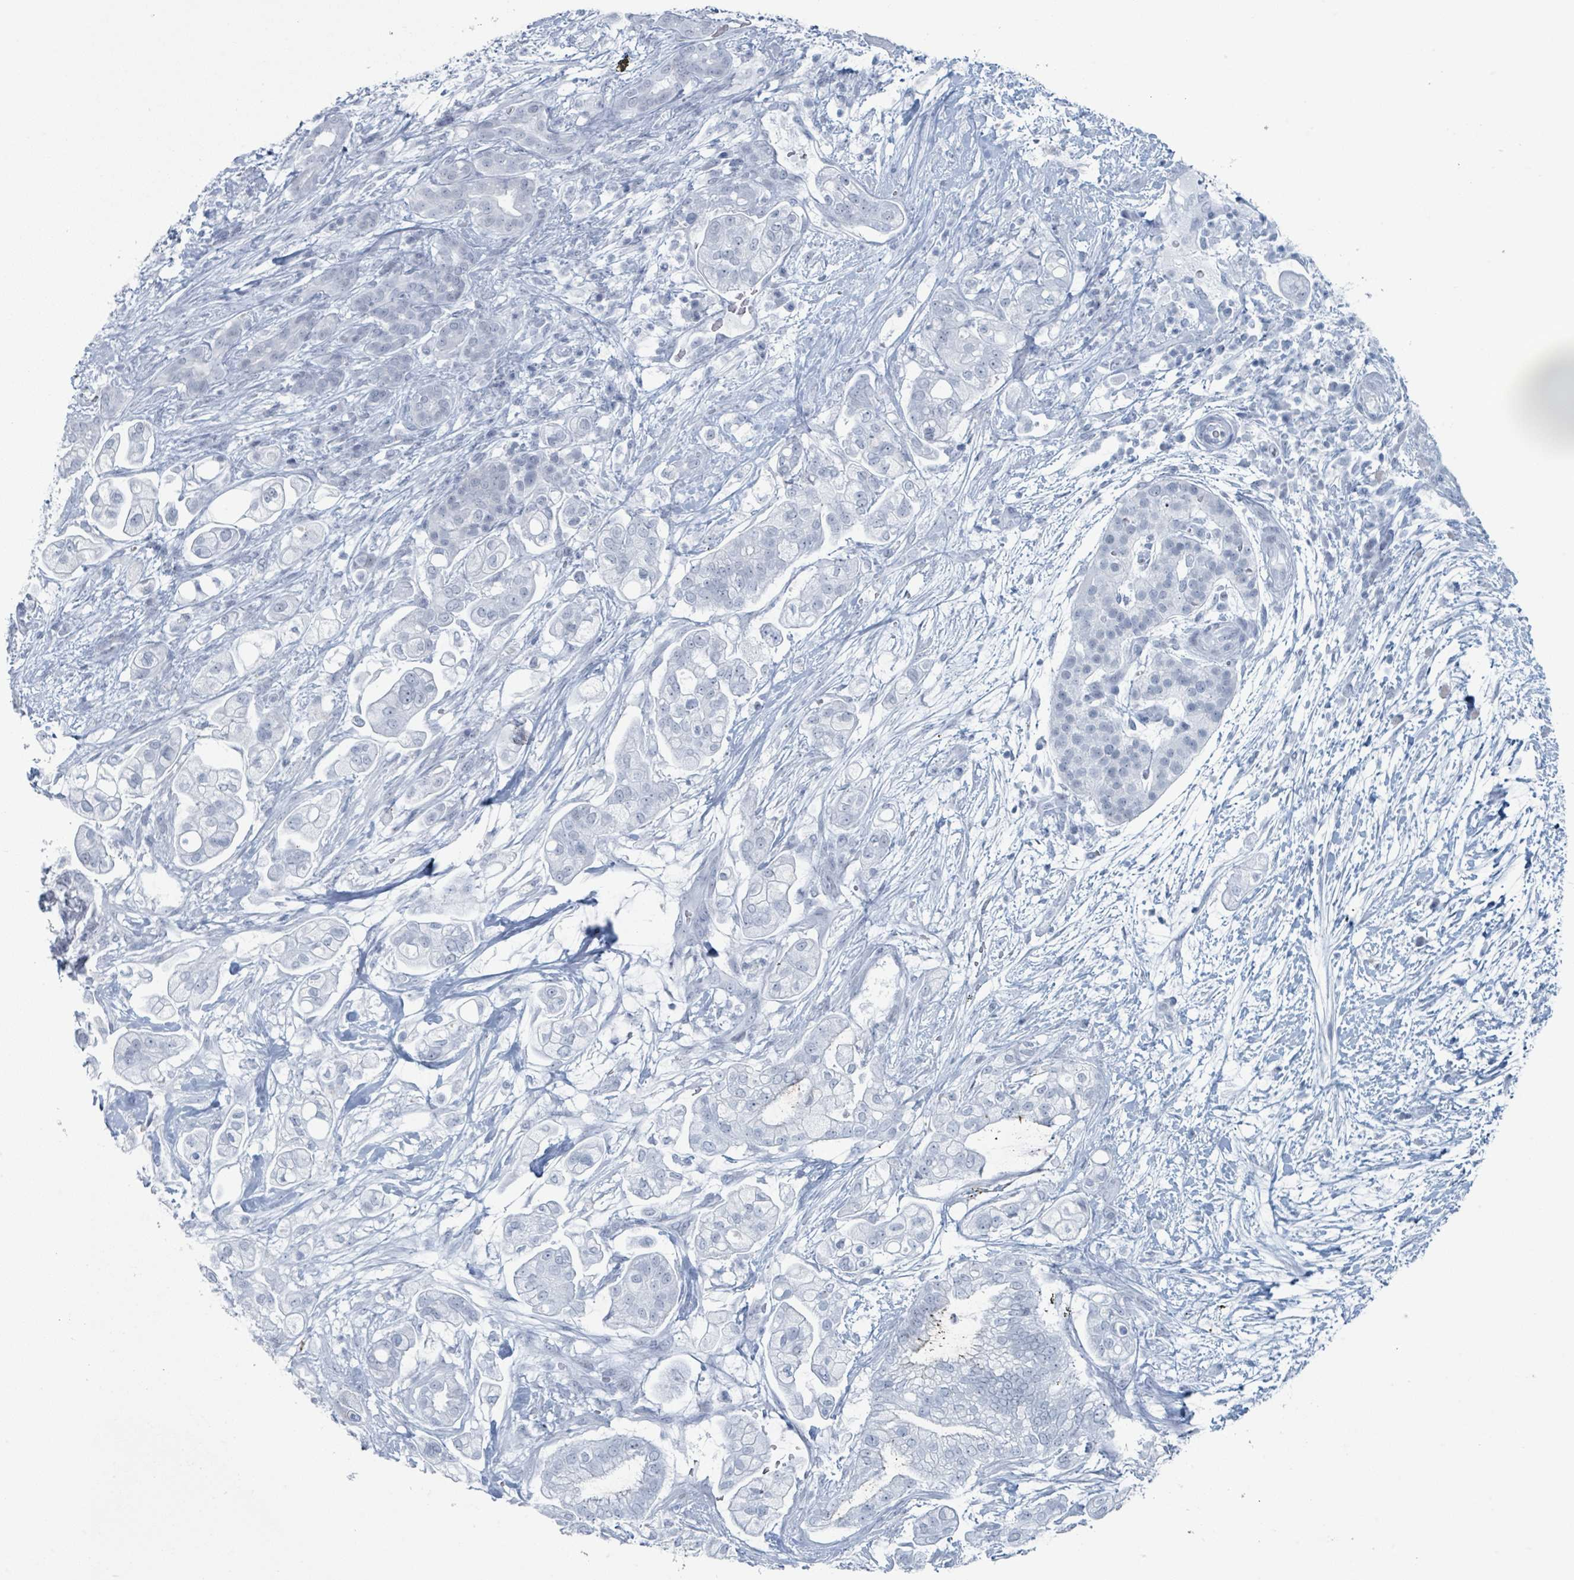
{"staining": {"intensity": "negative", "quantity": "none", "location": "none"}, "tissue": "pancreatic cancer", "cell_type": "Tumor cells", "image_type": "cancer", "snomed": [{"axis": "morphology", "description": "Adenocarcinoma, NOS"}, {"axis": "topography", "description": "Pancreas"}], "caption": "Immunohistochemical staining of human pancreatic cancer shows no significant positivity in tumor cells. (IHC, brightfield microscopy, high magnification).", "gene": "GPR15LG", "patient": {"sex": "female", "age": 69}}